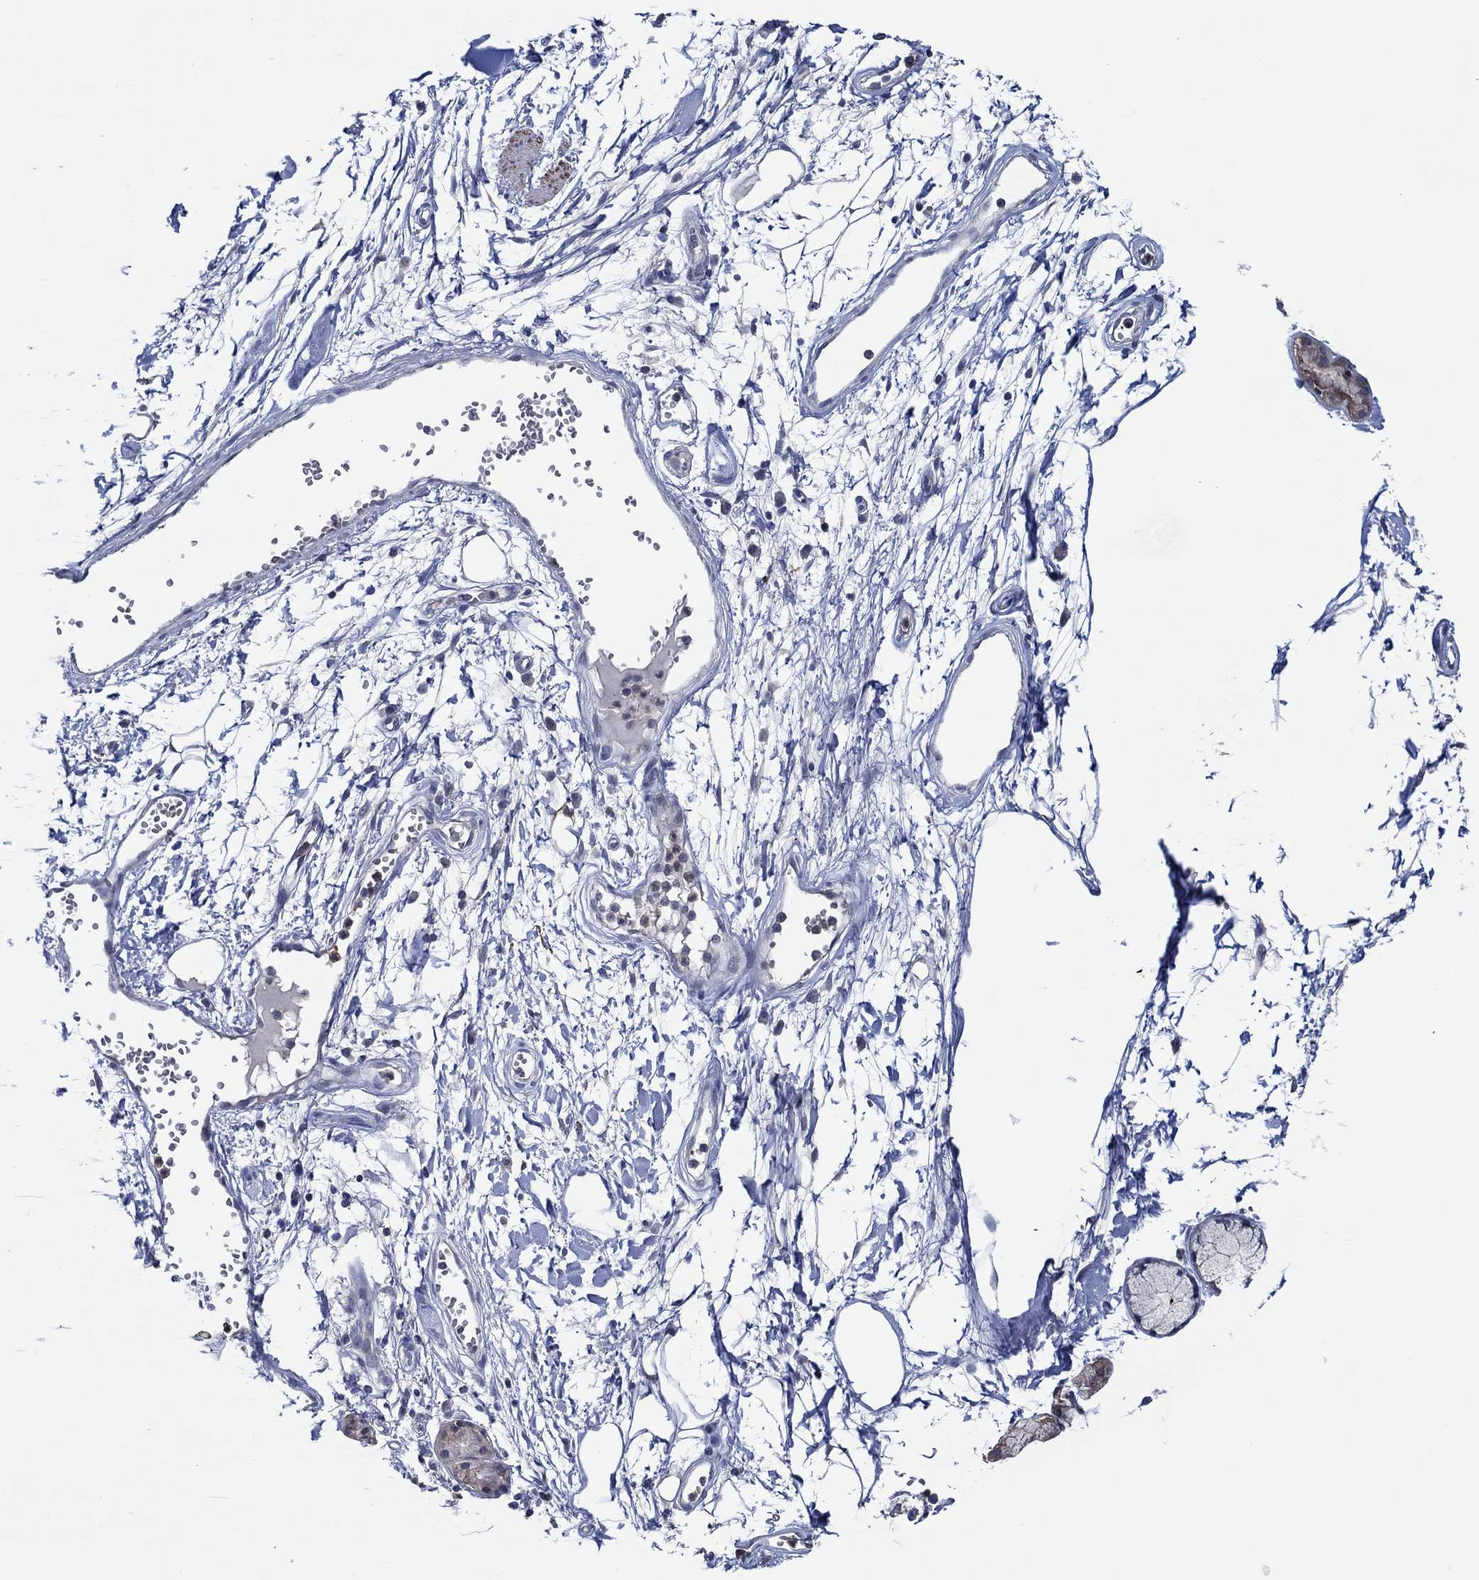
{"staining": {"intensity": "negative", "quantity": "none", "location": "none"}, "tissue": "adipose tissue", "cell_type": "Adipocytes", "image_type": "normal", "snomed": [{"axis": "morphology", "description": "Normal tissue, NOS"}, {"axis": "morphology", "description": "Squamous cell carcinoma, NOS"}, {"axis": "topography", "description": "Cartilage tissue"}, {"axis": "topography", "description": "Lung"}], "caption": "Protein analysis of benign adipose tissue shows no significant expression in adipocytes. (IHC, brightfield microscopy, high magnification).", "gene": "DACT1", "patient": {"sex": "male", "age": 66}}